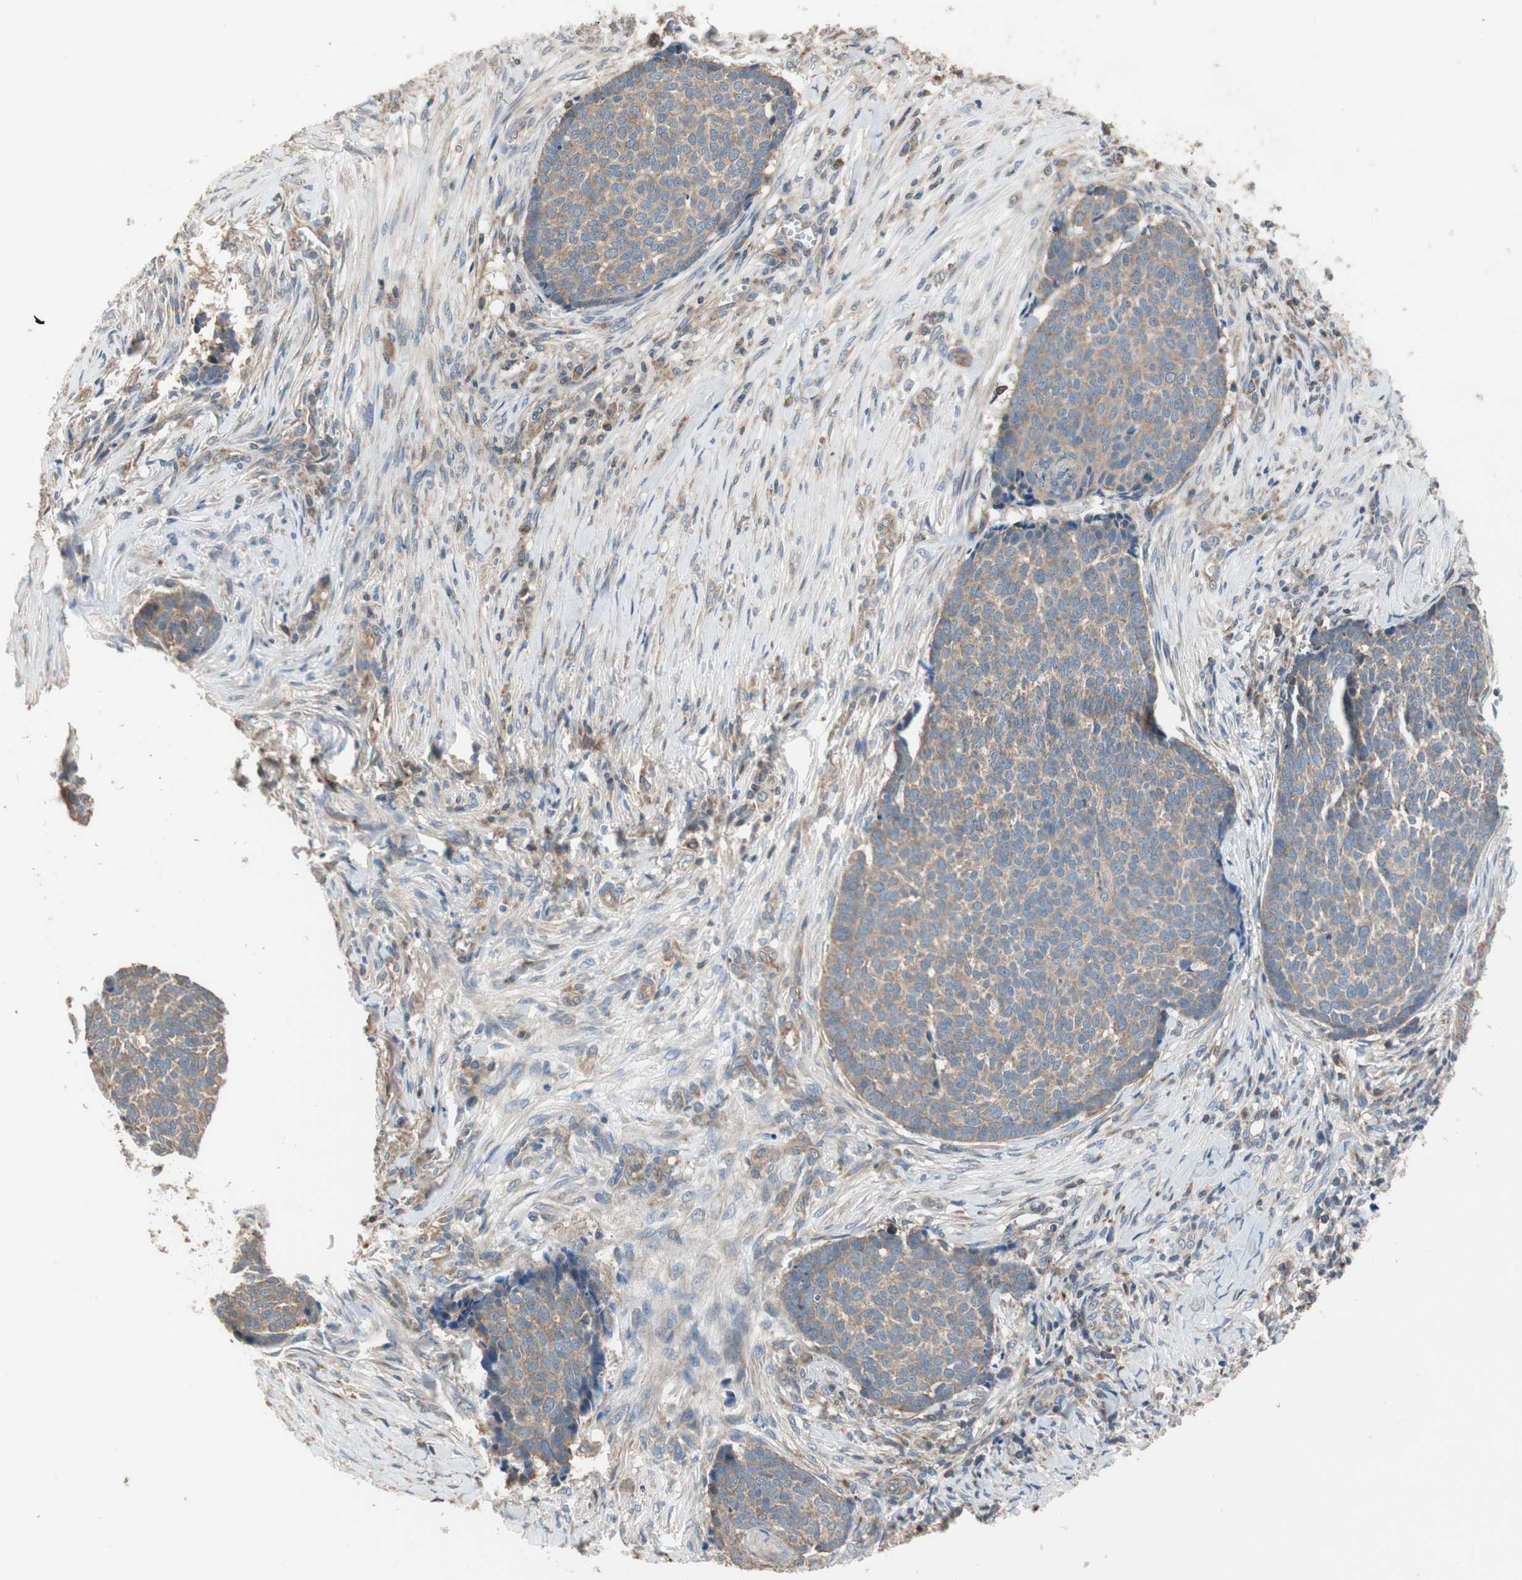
{"staining": {"intensity": "moderate", "quantity": ">75%", "location": "cytoplasmic/membranous"}, "tissue": "skin cancer", "cell_type": "Tumor cells", "image_type": "cancer", "snomed": [{"axis": "morphology", "description": "Basal cell carcinoma"}, {"axis": "topography", "description": "Skin"}], "caption": "An image of skin cancer (basal cell carcinoma) stained for a protein reveals moderate cytoplasmic/membranous brown staining in tumor cells. (DAB = brown stain, brightfield microscopy at high magnification).", "gene": "MAP4K2", "patient": {"sex": "male", "age": 84}}